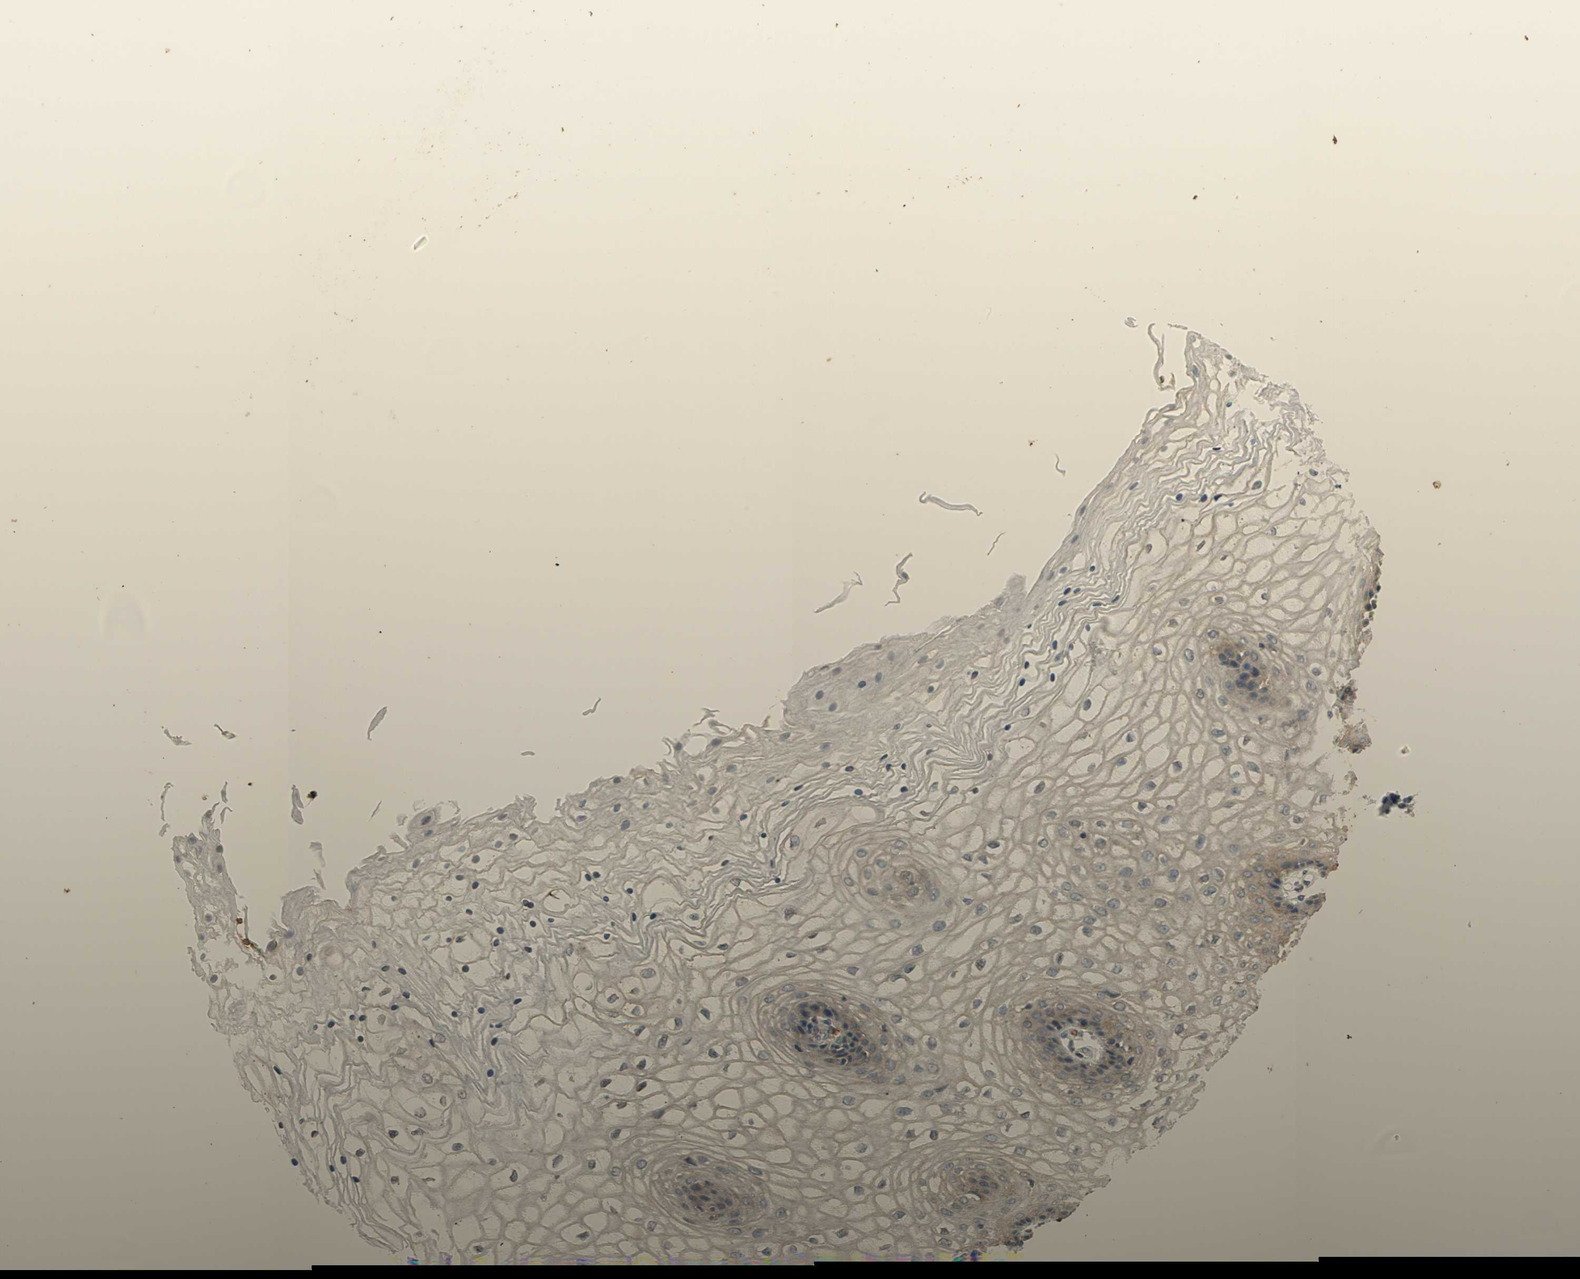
{"staining": {"intensity": "weak", "quantity": "25%-75%", "location": "cytoplasmic/membranous"}, "tissue": "vagina", "cell_type": "Squamous epithelial cells", "image_type": "normal", "snomed": [{"axis": "morphology", "description": "Normal tissue, NOS"}, {"axis": "topography", "description": "Vagina"}], "caption": "A photomicrograph showing weak cytoplasmic/membranous staining in about 25%-75% of squamous epithelial cells in unremarkable vagina, as visualized by brown immunohistochemical staining.", "gene": "GYPC", "patient": {"sex": "female", "age": 34}}